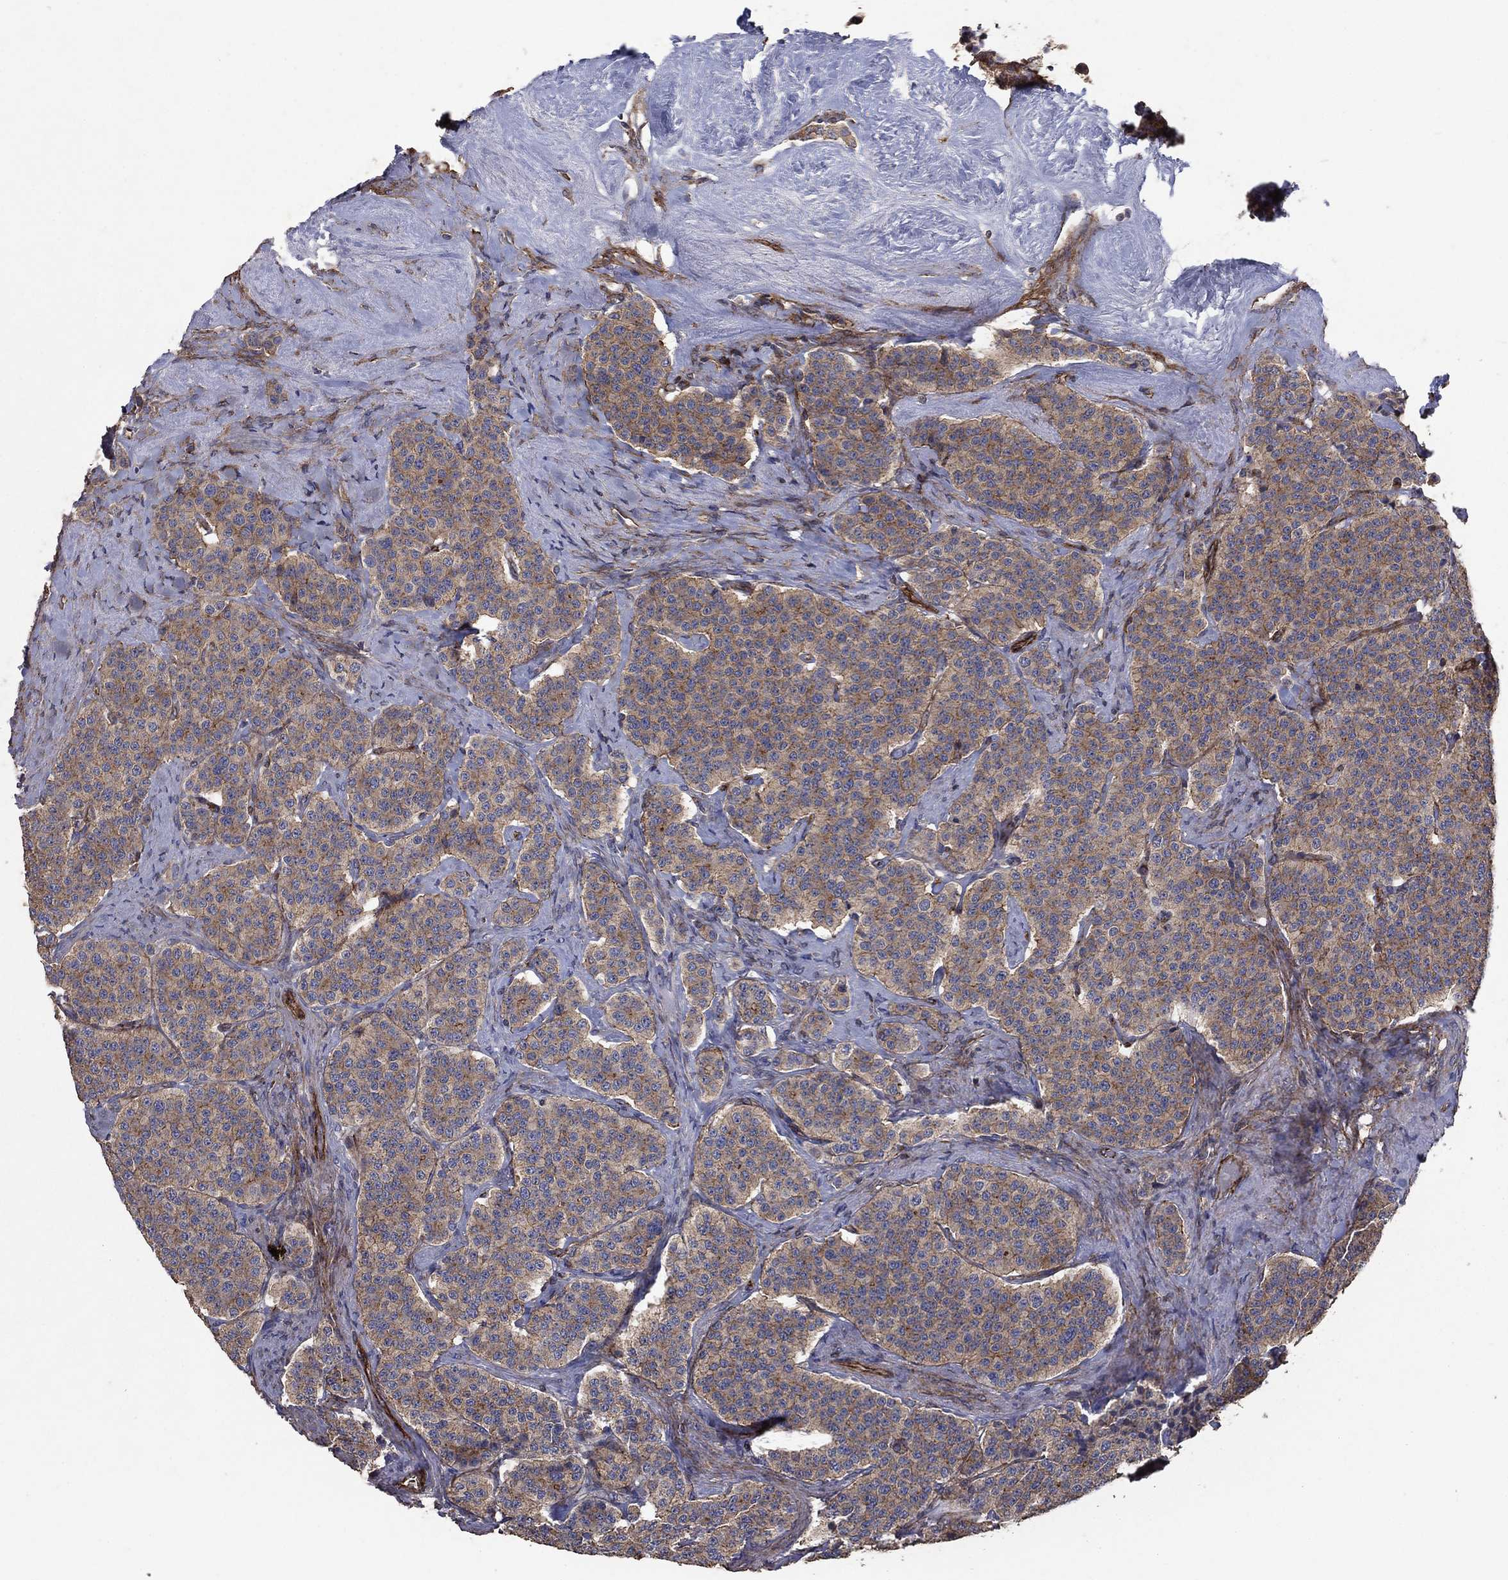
{"staining": {"intensity": "moderate", "quantity": ">75%", "location": "cytoplasmic/membranous"}, "tissue": "carcinoid", "cell_type": "Tumor cells", "image_type": "cancer", "snomed": [{"axis": "morphology", "description": "Carcinoid, malignant, NOS"}, {"axis": "topography", "description": "Small intestine"}], "caption": "The histopathology image exhibits a brown stain indicating the presence of a protein in the cytoplasmic/membranous of tumor cells in carcinoid.", "gene": "FRG1", "patient": {"sex": "female", "age": 58}}